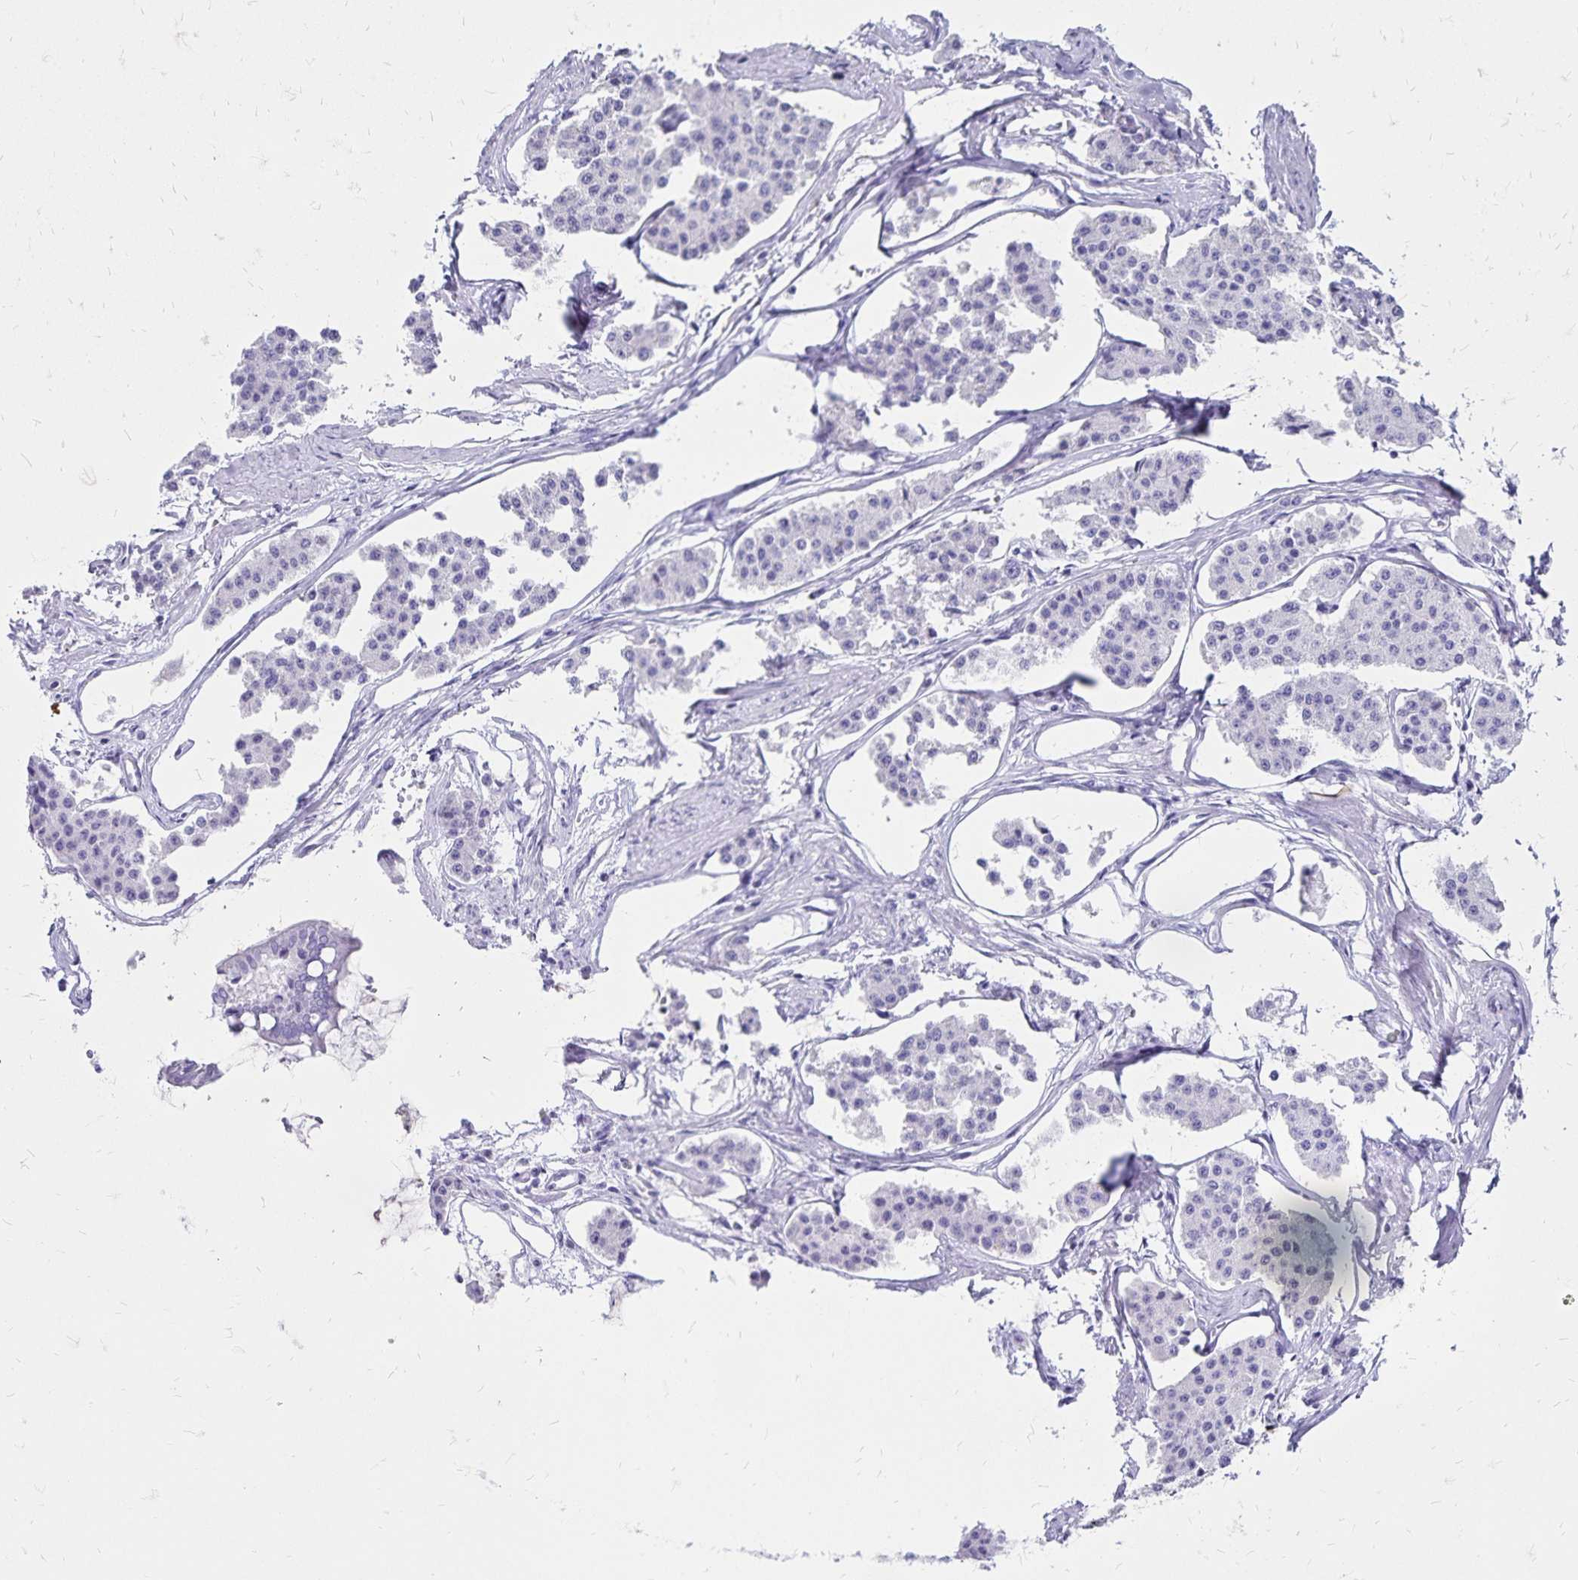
{"staining": {"intensity": "negative", "quantity": "none", "location": "none"}, "tissue": "carcinoid", "cell_type": "Tumor cells", "image_type": "cancer", "snomed": [{"axis": "morphology", "description": "Carcinoid, malignant, NOS"}, {"axis": "topography", "description": "Small intestine"}], "caption": "IHC image of neoplastic tissue: human carcinoid stained with DAB (3,3'-diaminobenzidine) shows no significant protein expression in tumor cells. (Brightfield microscopy of DAB (3,3'-diaminobenzidine) immunohistochemistry (IHC) at high magnification).", "gene": "IKZF1", "patient": {"sex": "female", "age": 65}}